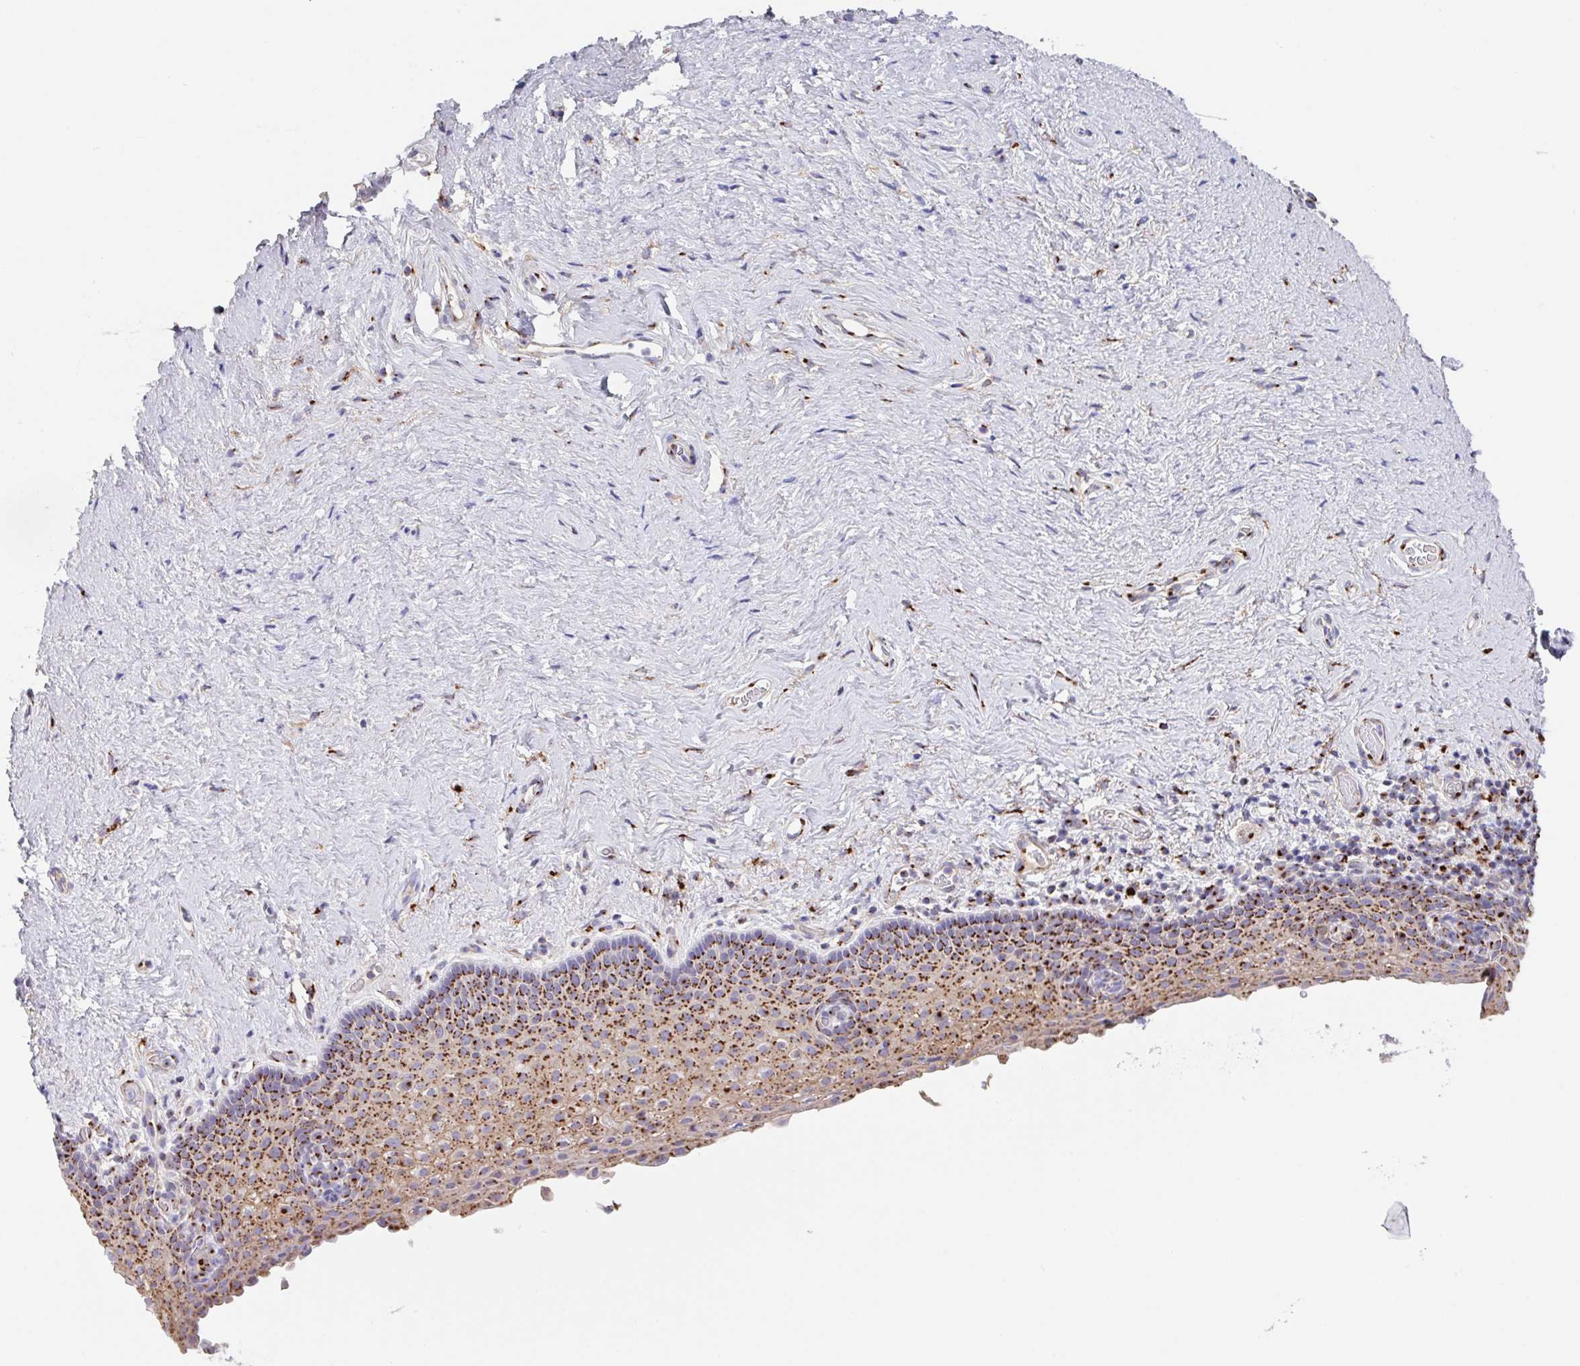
{"staining": {"intensity": "moderate", "quantity": "25%-75%", "location": "cytoplasmic/membranous"}, "tissue": "vagina", "cell_type": "Squamous epithelial cells", "image_type": "normal", "snomed": [{"axis": "morphology", "description": "Normal tissue, NOS"}, {"axis": "topography", "description": "Vagina"}], "caption": "Immunohistochemical staining of benign human vagina demonstrates 25%-75% levels of moderate cytoplasmic/membranous protein staining in approximately 25%-75% of squamous epithelial cells.", "gene": "PROSER3", "patient": {"sex": "female", "age": 61}}